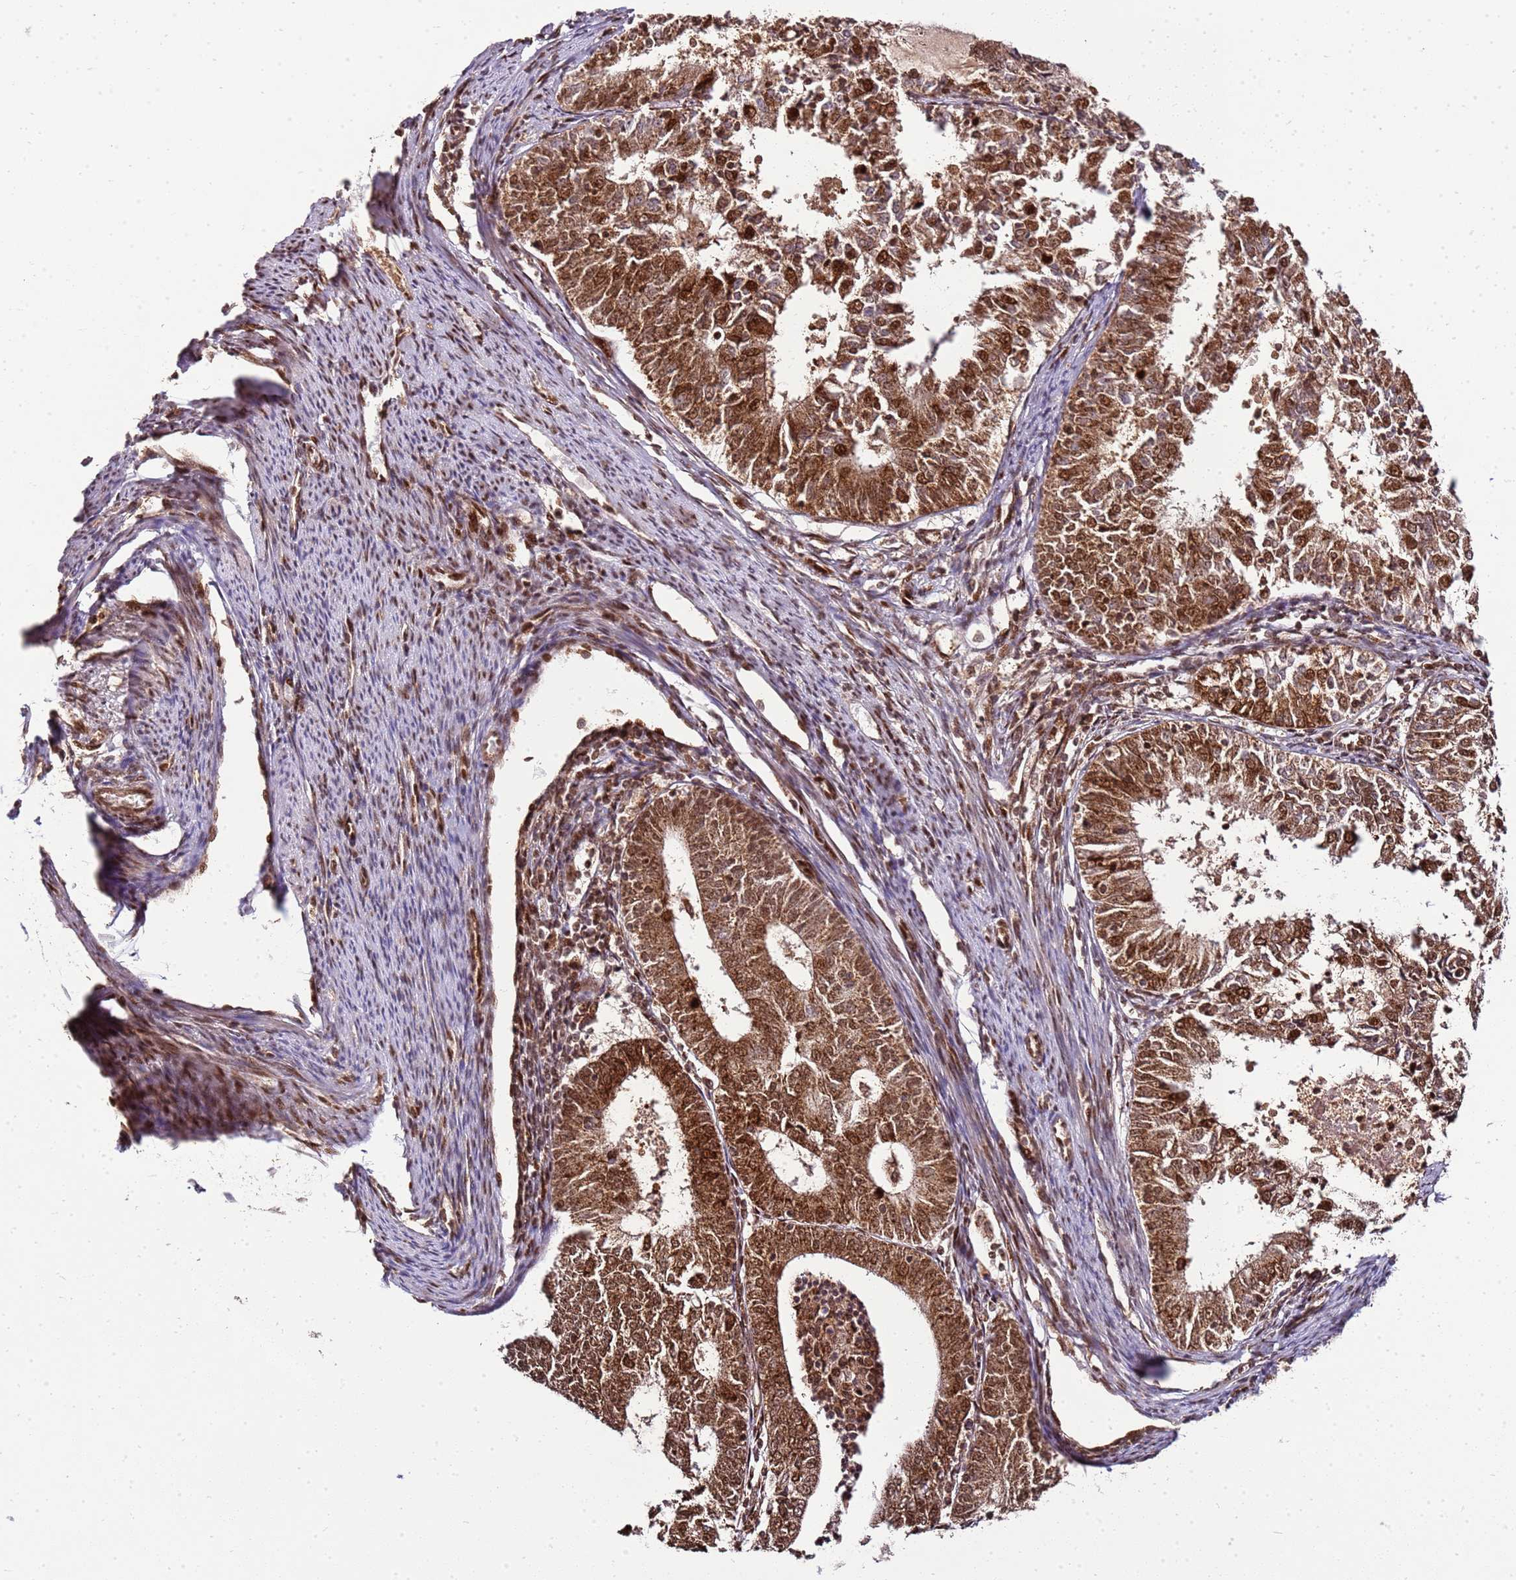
{"staining": {"intensity": "moderate", "quantity": ">75%", "location": "cytoplasmic/membranous,nuclear"}, "tissue": "endometrial cancer", "cell_type": "Tumor cells", "image_type": "cancer", "snomed": [{"axis": "morphology", "description": "Adenocarcinoma, NOS"}, {"axis": "topography", "description": "Endometrium"}], "caption": "Protein expression analysis of adenocarcinoma (endometrial) demonstrates moderate cytoplasmic/membranous and nuclear staining in about >75% of tumor cells.", "gene": "PEX14", "patient": {"sex": "female", "age": 57}}